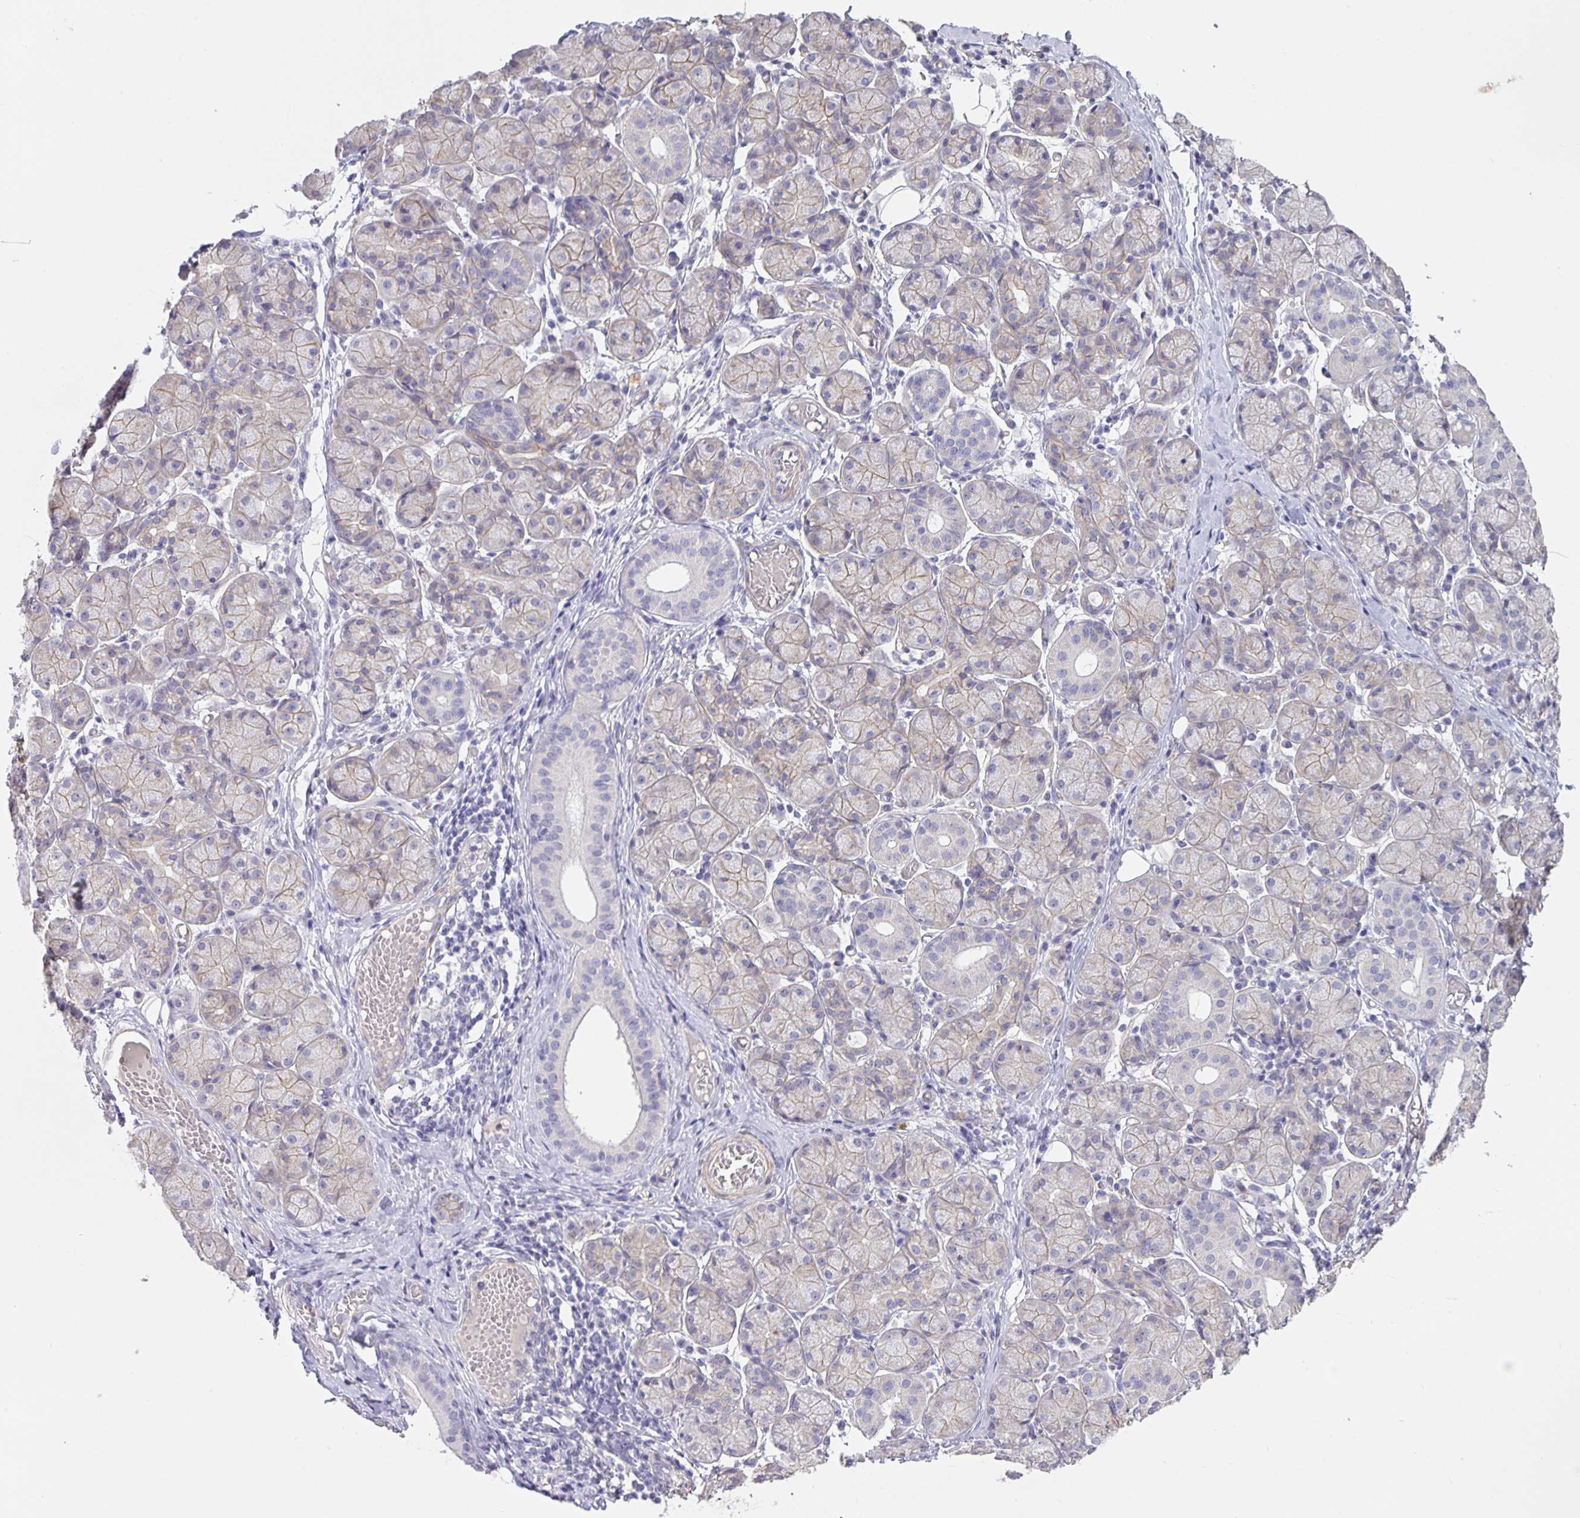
{"staining": {"intensity": "moderate", "quantity": "25%-75%", "location": "cytoplasmic/membranous"}, "tissue": "salivary gland", "cell_type": "Glandular cells", "image_type": "normal", "snomed": [{"axis": "morphology", "description": "Normal tissue, NOS"}, {"axis": "topography", "description": "Salivary gland"}], "caption": "Immunohistochemistry histopathology image of normal salivary gland: human salivary gland stained using immunohistochemistry demonstrates medium levels of moderate protein expression localized specifically in the cytoplasmic/membranous of glandular cells, appearing as a cytoplasmic/membranous brown color.", "gene": "SRCIN1", "patient": {"sex": "female", "age": 24}}